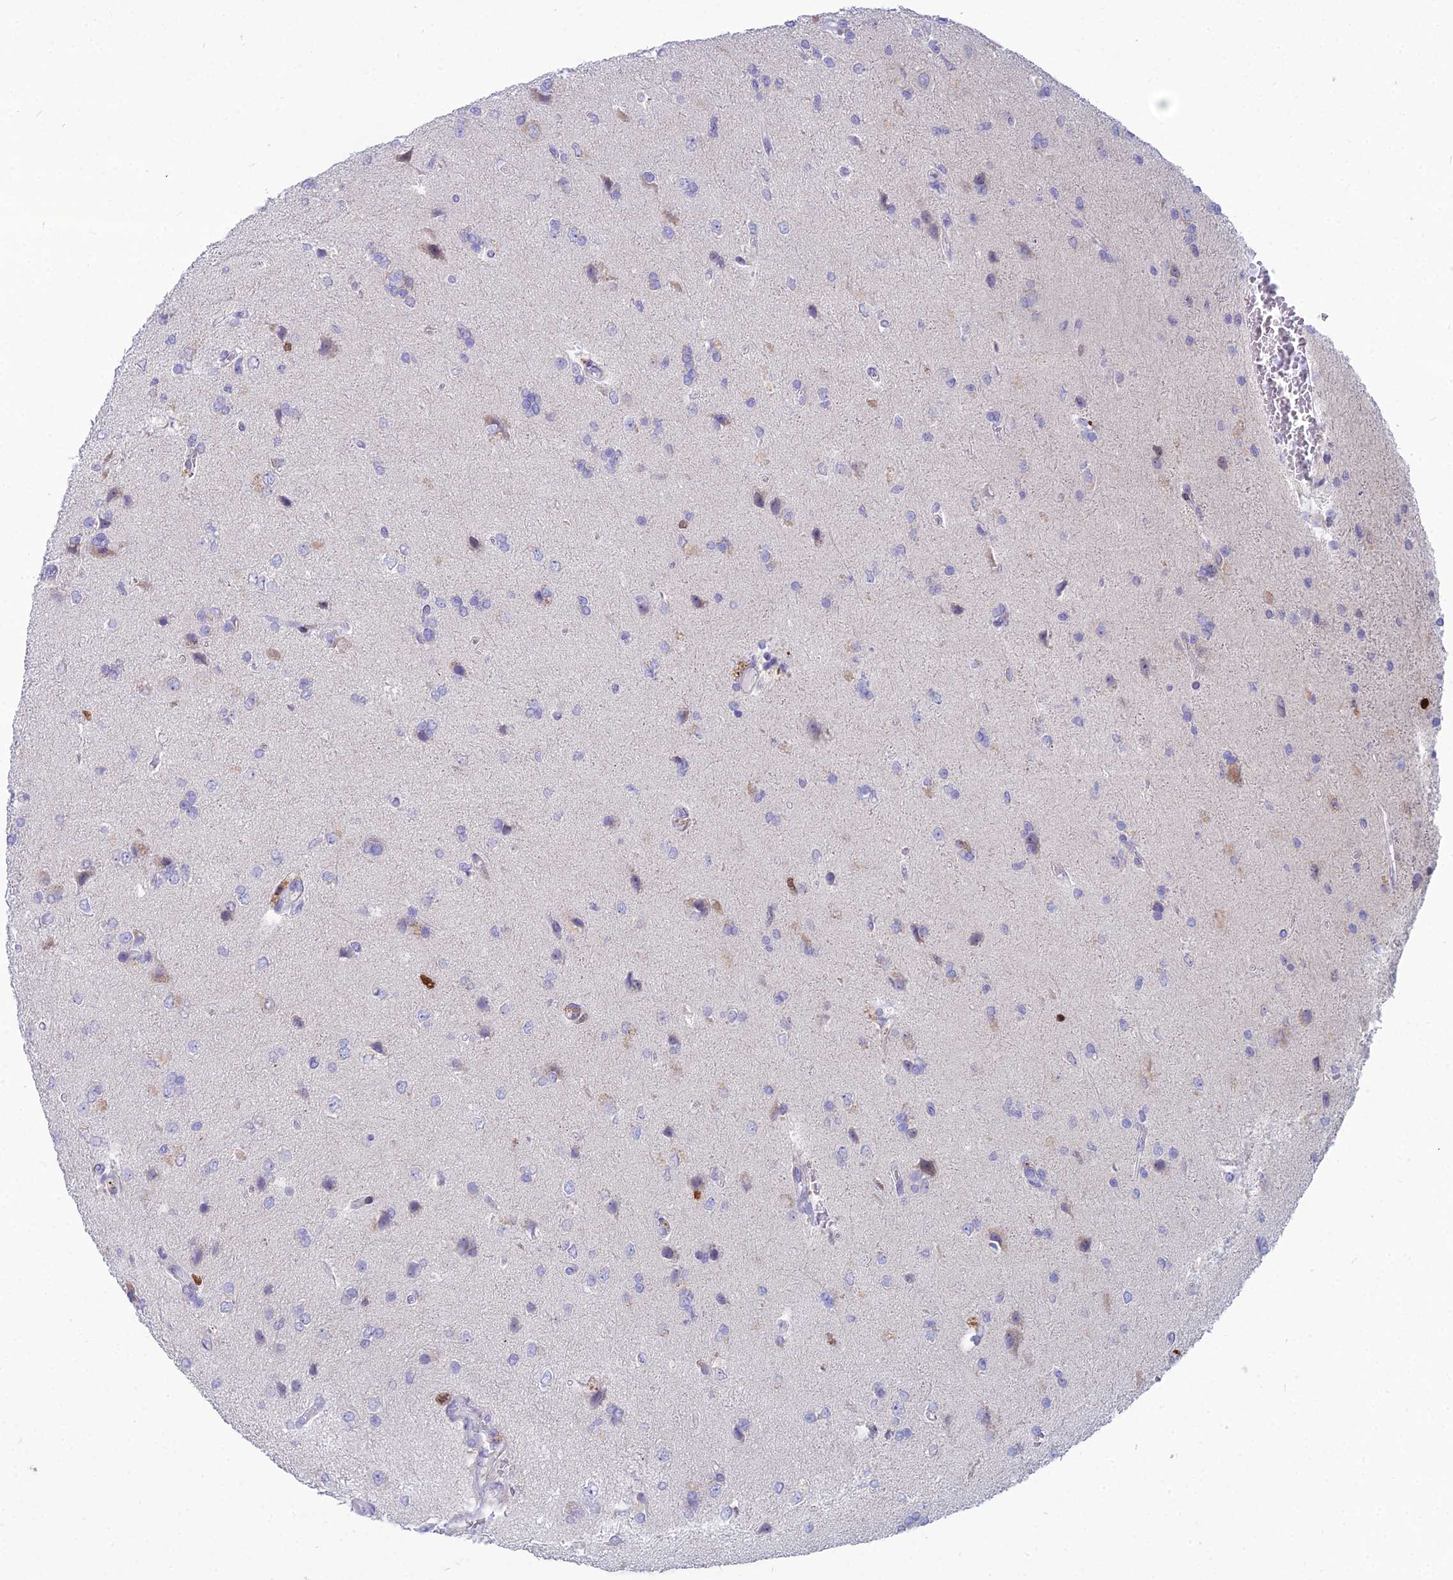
{"staining": {"intensity": "strong", "quantity": "<25%", "location": "nuclear"}, "tissue": "glioma", "cell_type": "Tumor cells", "image_type": "cancer", "snomed": [{"axis": "morphology", "description": "Glioma, malignant, High grade"}, {"axis": "topography", "description": "Brain"}], "caption": "Strong nuclear positivity is seen in about <25% of tumor cells in malignant glioma (high-grade).", "gene": "NUSAP1", "patient": {"sex": "male", "age": 56}}